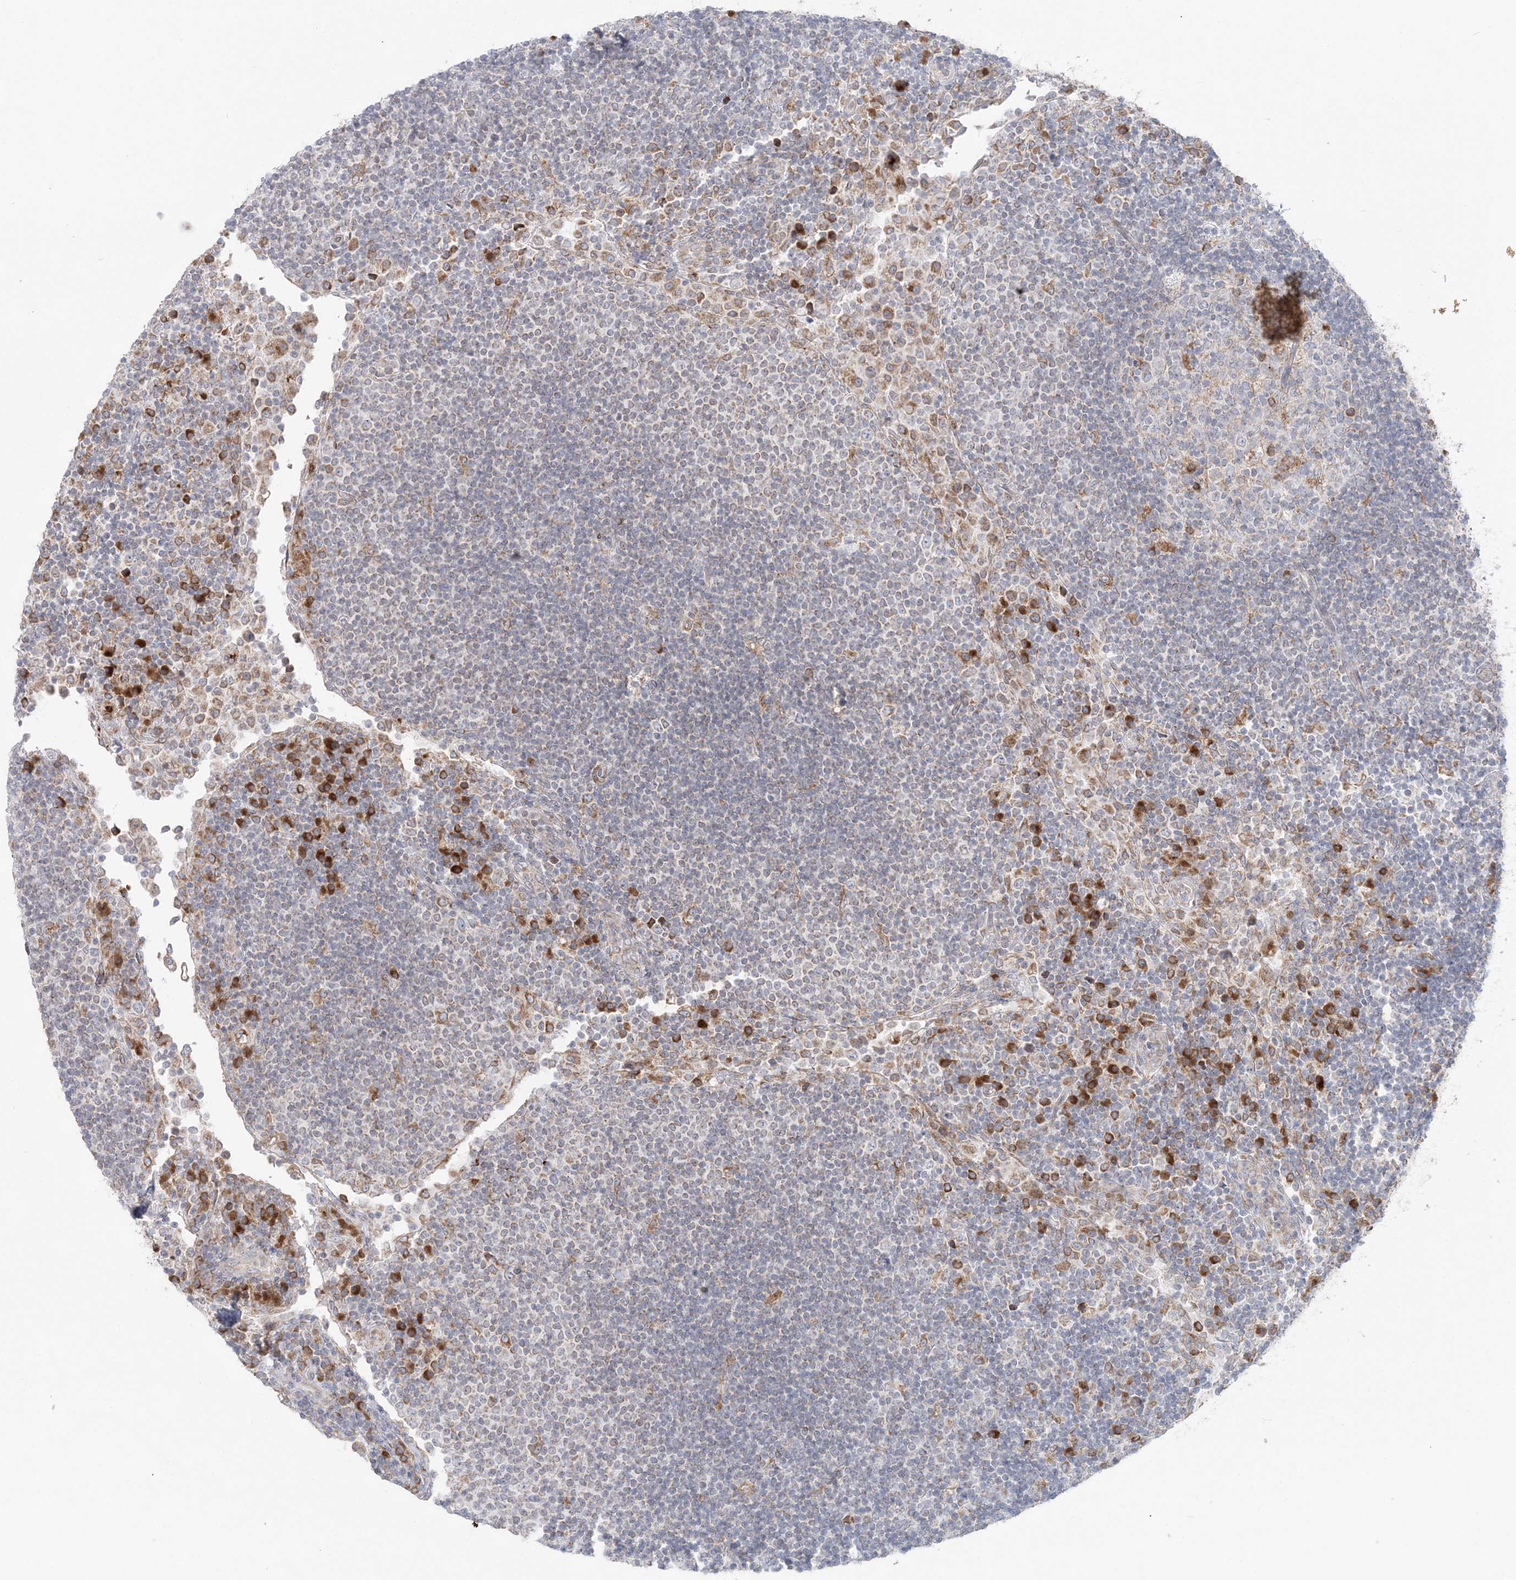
{"staining": {"intensity": "moderate", "quantity": "<25%", "location": "cytoplasmic/membranous"}, "tissue": "lymph node", "cell_type": "Germinal center cells", "image_type": "normal", "snomed": [{"axis": "morphology", "description": "Normal tissue, NOS"}, {"axis": "topography", "description": "Lymph node"}], "caption": "Protein staining of normal lymph node shows moderate cytoplasmic/membranous expression in approximately <25% of germinal center cells. (DAB (3,3'-diaminobenzidine) = brown stain, brightfield microscopy at high magnification).", "gene": "TMED10", "patient": {"sex": "female", "age": 53}}